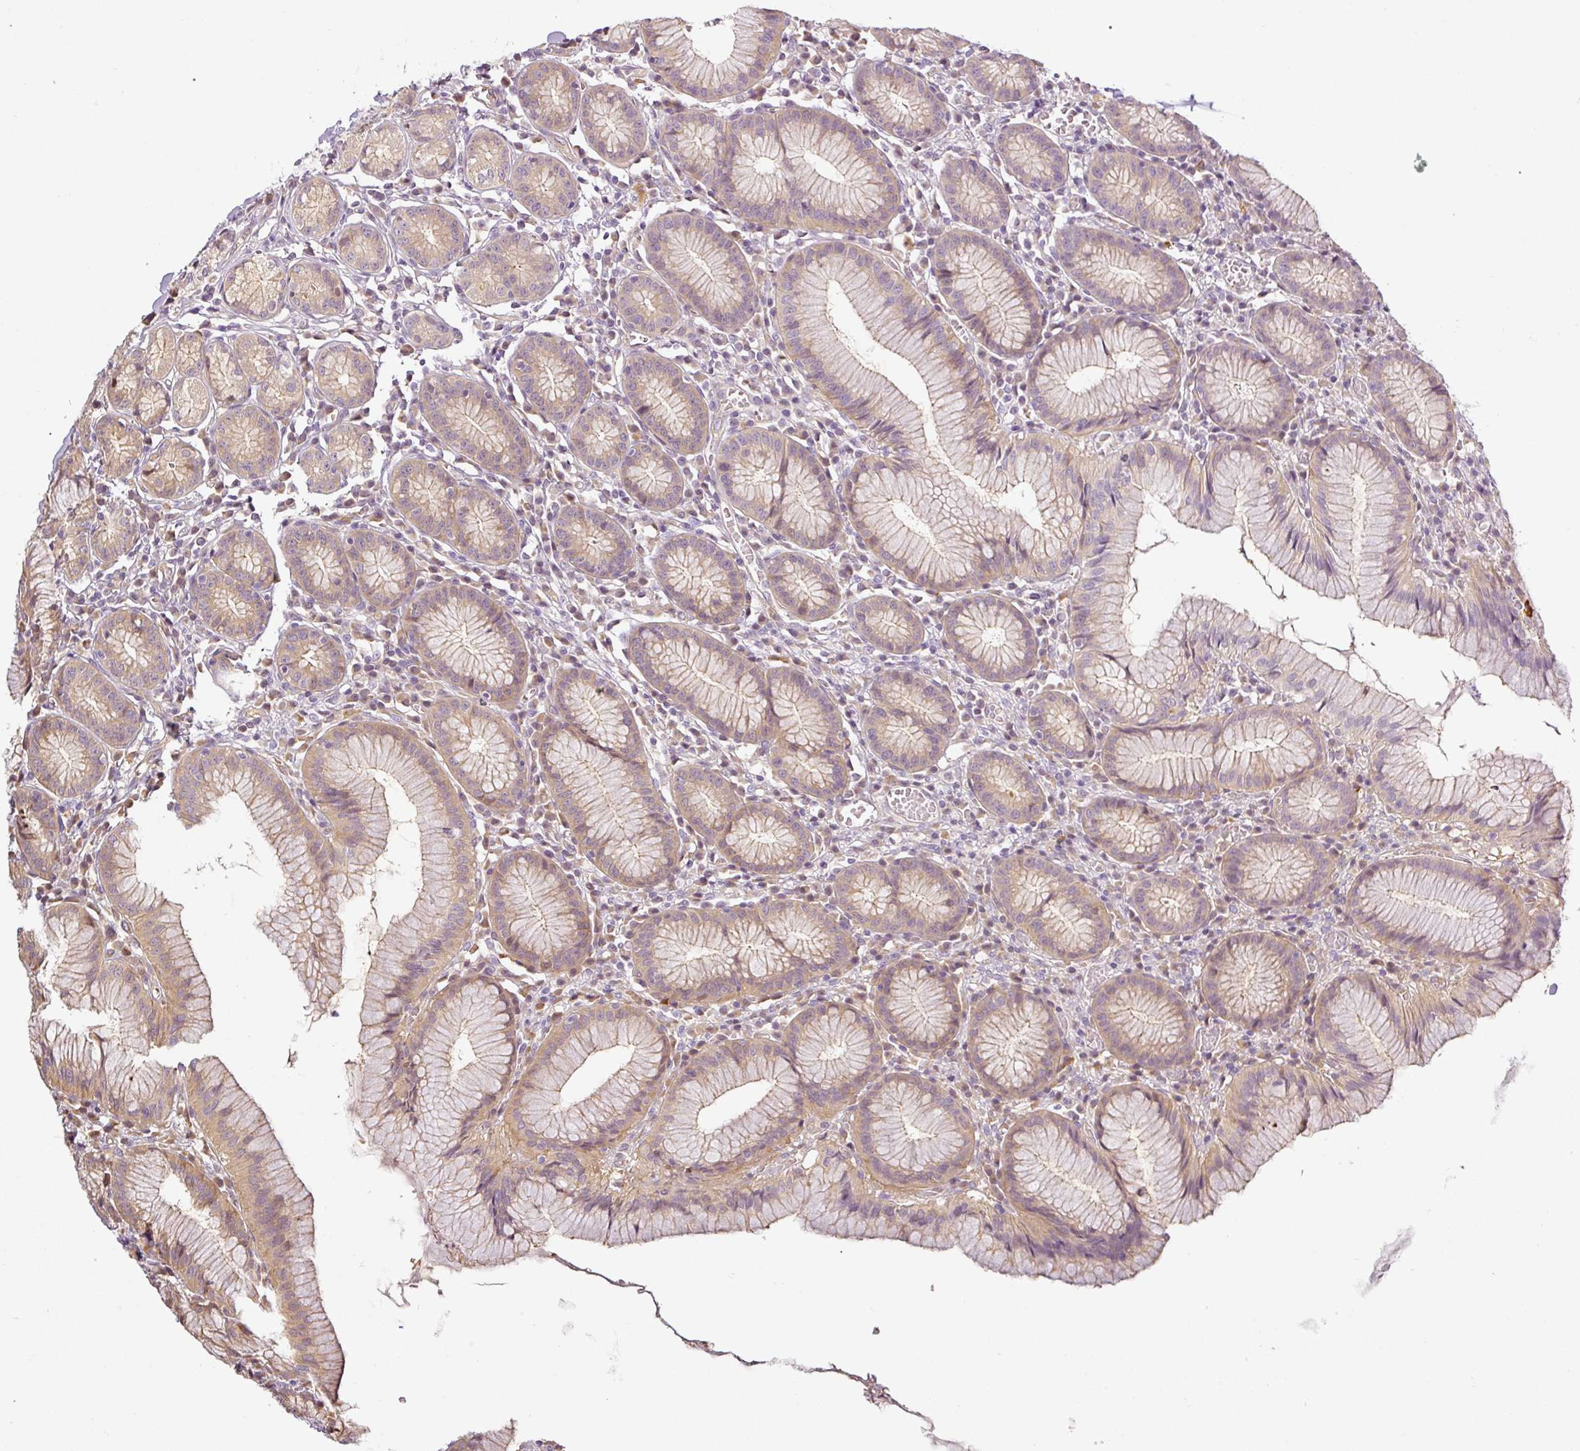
{"staining": {"intensity": "moderate", "quantity": "25%-75%", "location": "cytoplasmic/membranous"}, "tissue": "stomach", "cell_type": "Glandular cells", "image_type": "normal", "snomed": [{"axis": "morphology", "description": "Normal tissue, NOS"}, {"axis": "topography", "description": "Stomach"}], "caption": "This photomicrograph displays normal stomach stained with IHC to label a protein in brown. The cytoplasmic/membranous of glandular cells show moderate positivity for the protein. Nuclei are counter-stained blue.", "gene": "ANKRD18A", "patient": {"sex": "male", "age": 55}}